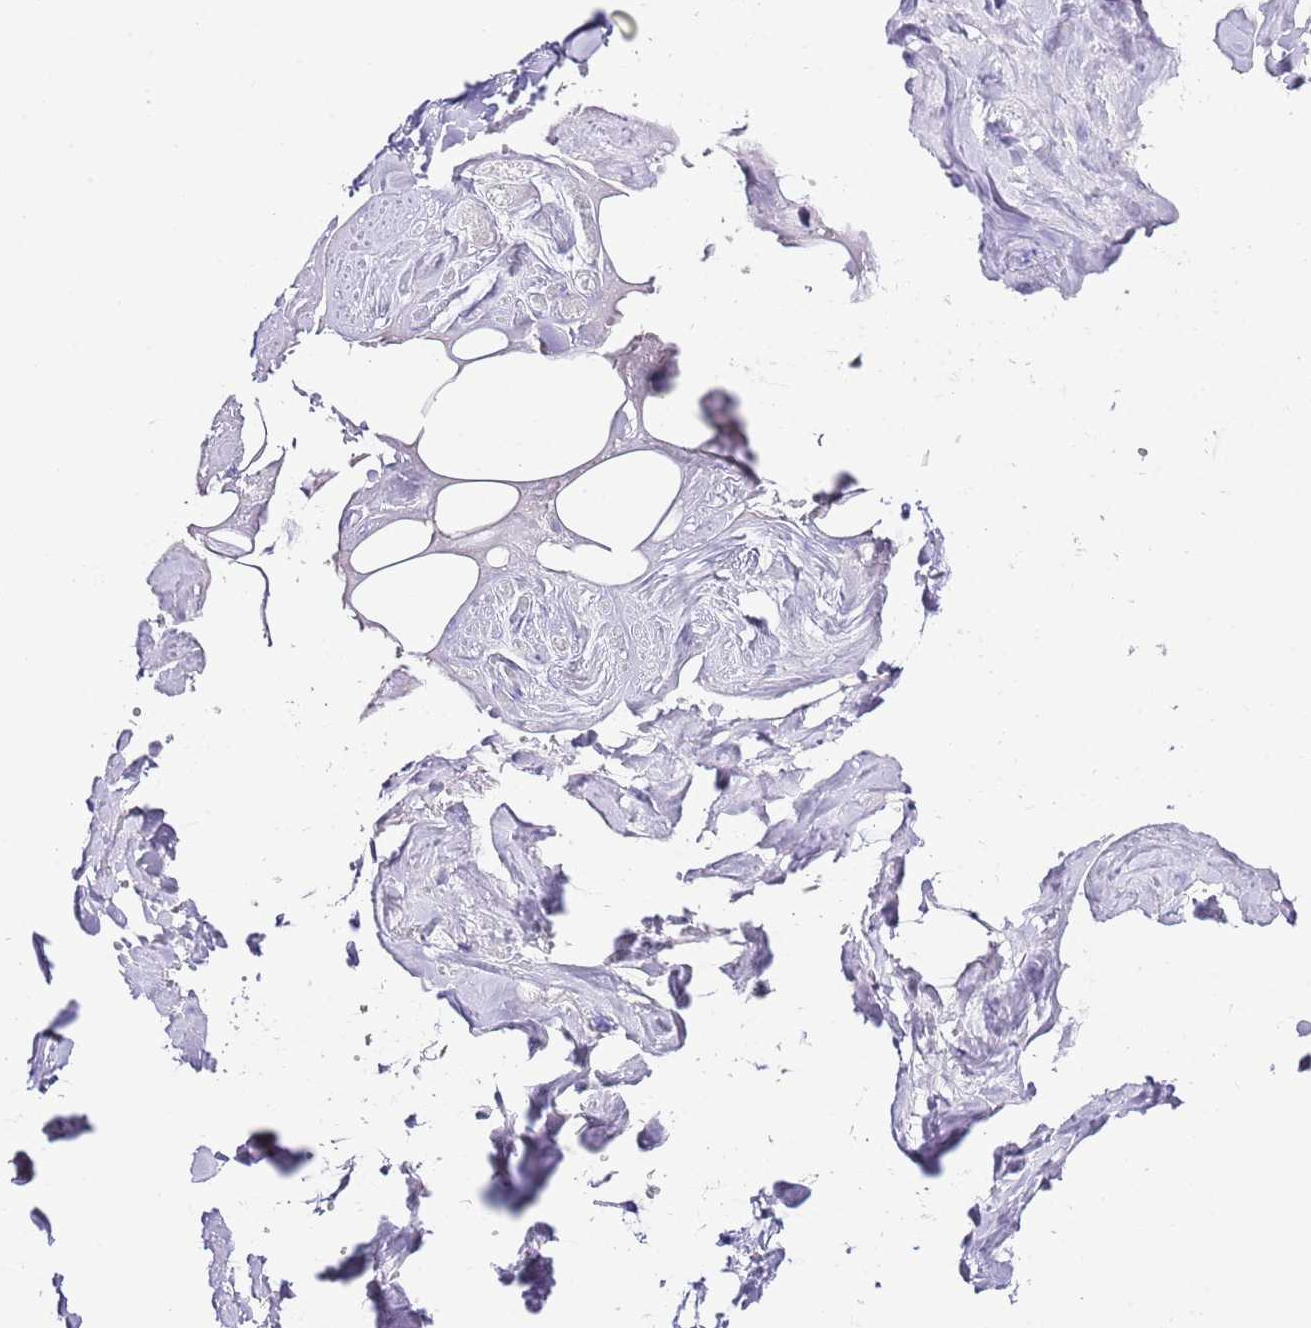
{"staining": {"intensity": "negative", "quantity": "none", "location": "none"}, "tissue": "adipose tissue", "cell_type": "Adipocytes", "image_type": "normal", "snomed": [{"axis": "morphology", "description": "Normal tissue, NOS"}, {"axis": "topography", "description": "Salivary gland"}, {"axis": "topography", "description": "Peripheral nerve tissue"}], "caption": "IHC image of normal adipose tissue: adipose tissue stained with DAB exhibits no significant protein expression in adipocytes.", "gene": "ALDH3A1", "patient": {"sex": "male", "age": 38}}